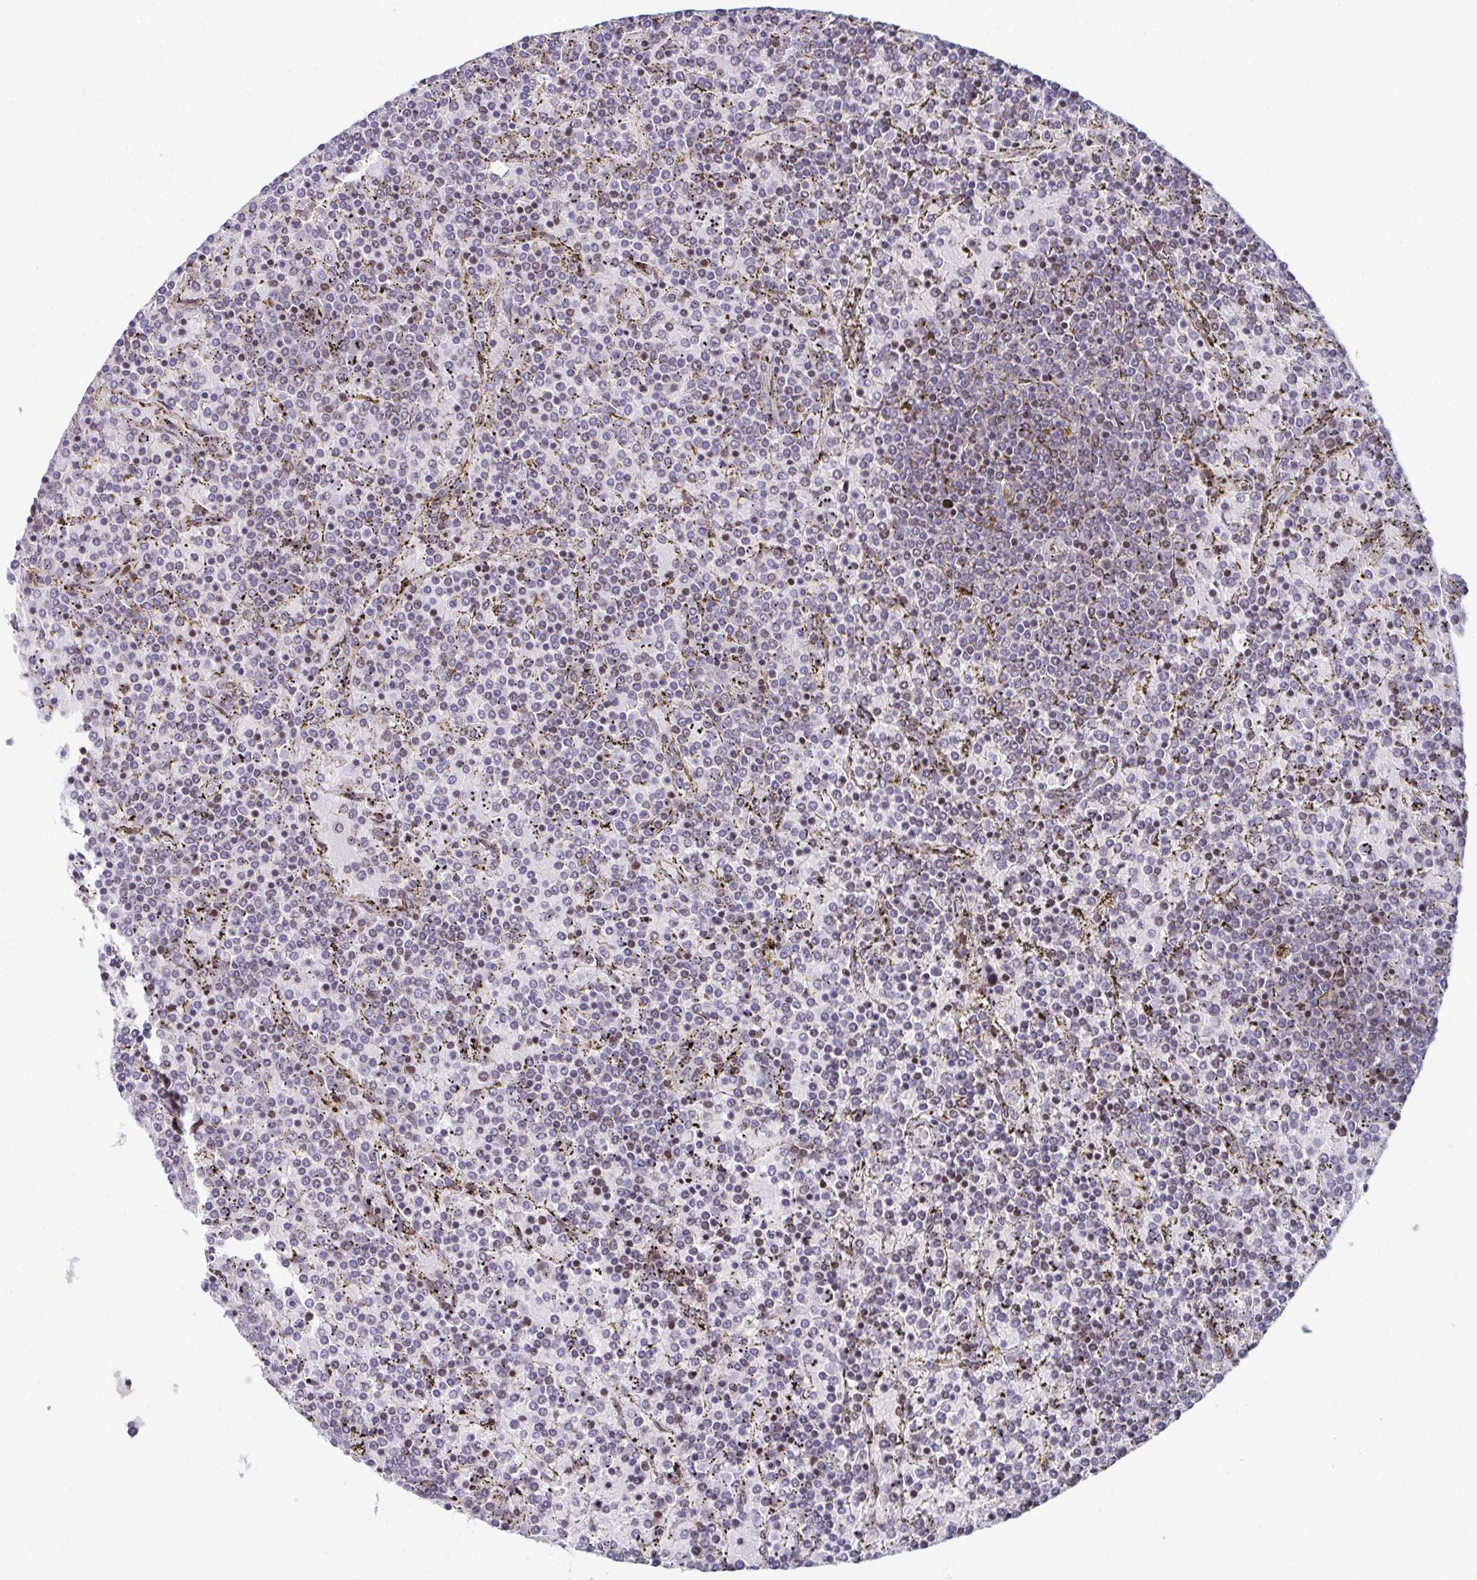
{"staining": {"intensity": "negative", "quantity": "none", "location": "none"}, "tissue": "lymphoma", "cell_type": "Tumor cells", "image_type": "cancer", "snomed": [{"axis": "morphology", "description": "Malignant lymphoma, non-Hodgkin's type, Low grade"}, {"axis": "topography", "description": "Spleen"}], "caption": "Protein analysis of lymphoma exhibits no significant staining in tumor cells. The staining was performed using DAB to visualize the protein expression in brown, while the nuclei were stained in blue with hematoxylin (Magnification: 20x).", "gene": "DNAJB1", "patient": {"sex": "female", "age": 77}}